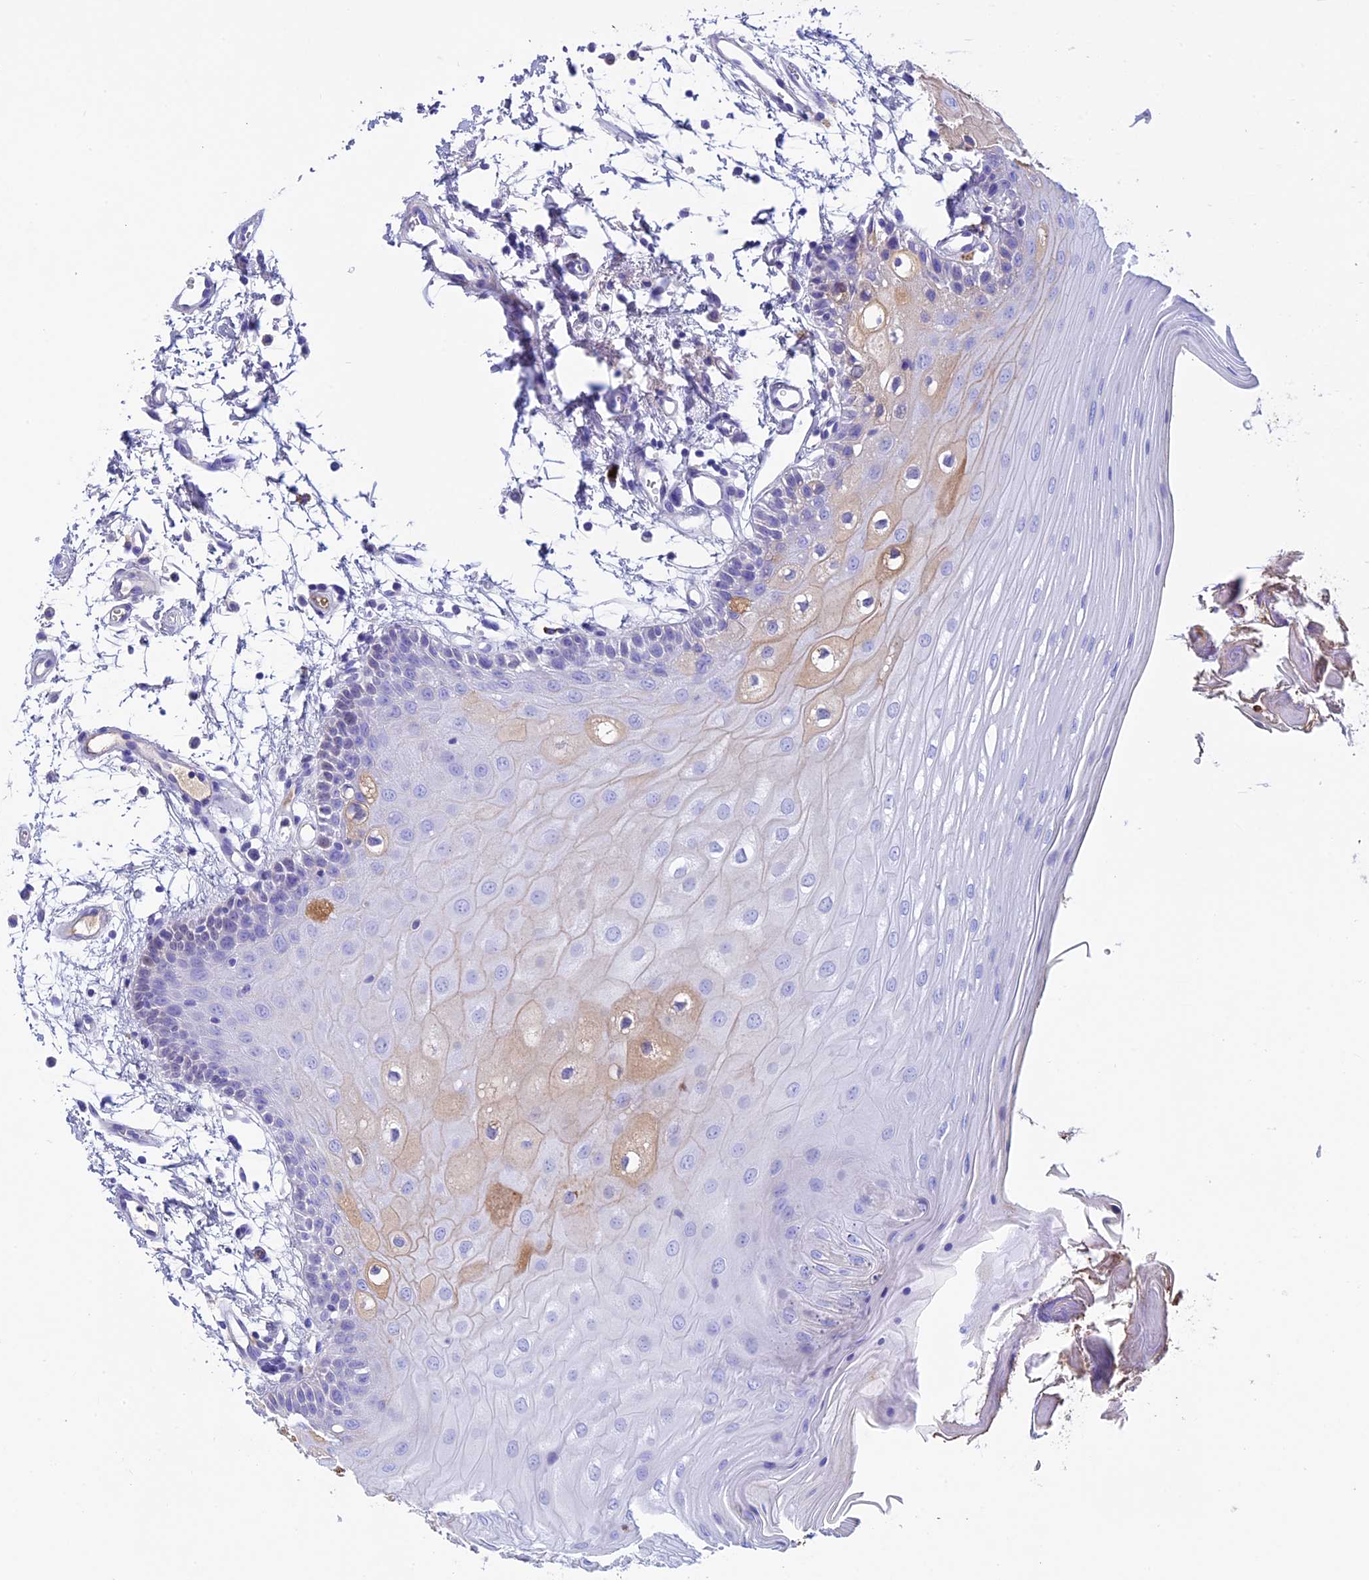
{"staining": {"intensity": "moderate", "quantity": "<25%", "location": "cytoplasmic/membranous"}, "tissue": "oral mucosa", "cell_type": "Squamous epithelial cells", "image_type": "normal", "snomed": [{"axis": "morphology", "description": "Normal tissue, NOS"}, {"axis": "topography", "description": "Oral tissue"}, {"axis": "topography", "description": "Tounge, NOS"}], "caption": "A low amount of moderate cytoplasmic/membranous positivity is appreciated in about <25% of squamous epithelial cells in unremarkable oral mucosa. The staining is performed using DAB (3,3'-diaminobenzidine) brown chromogen to label protein expression. The nuclei are counter-stained blue using hematoxylin.", "gene": "IGSF6", "patient": {"sex": "female", "age": 73}}